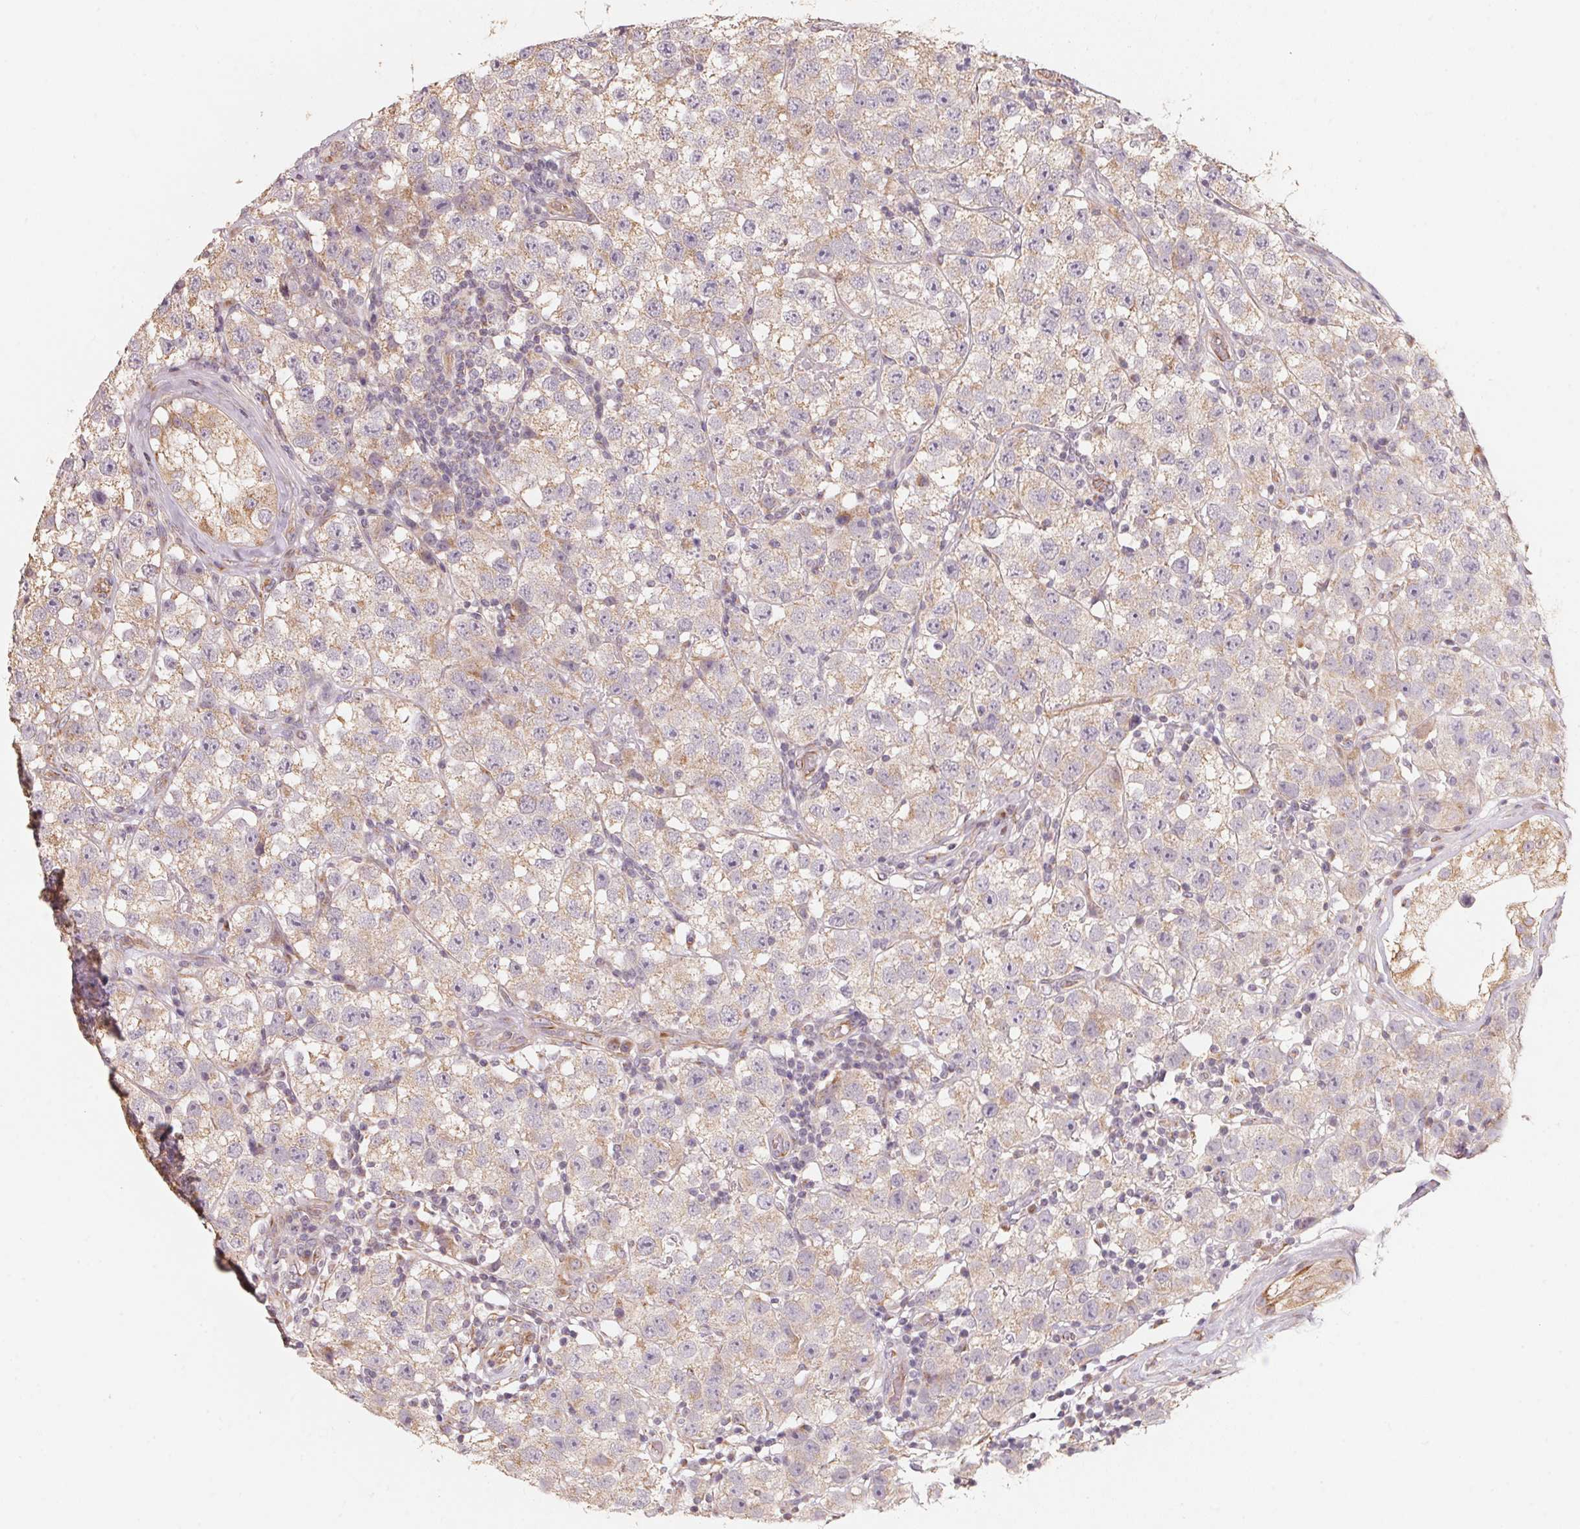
{"staining": {"intensity": "weak", "quantity": "25%-75%", "location": "cytoplasmic/membranous"}, "tissue": "testis cancer", "cell_type": "Tumor cells", "image_type": "cancer", "snomed": [{"axis": "morphology", "description": "Seminoma, NOS"}, {"axis": "topography", "description": "Testis"}], "caption": "This image displays immunohistochemistry (IHC) staining of testis cancer (seminoma), with low weak cytoplasmic/membranous staining in about 25%-75% of tumor cells.", "gene": "TSPAN12", "patient": {"sex": "male", "age": 34}}